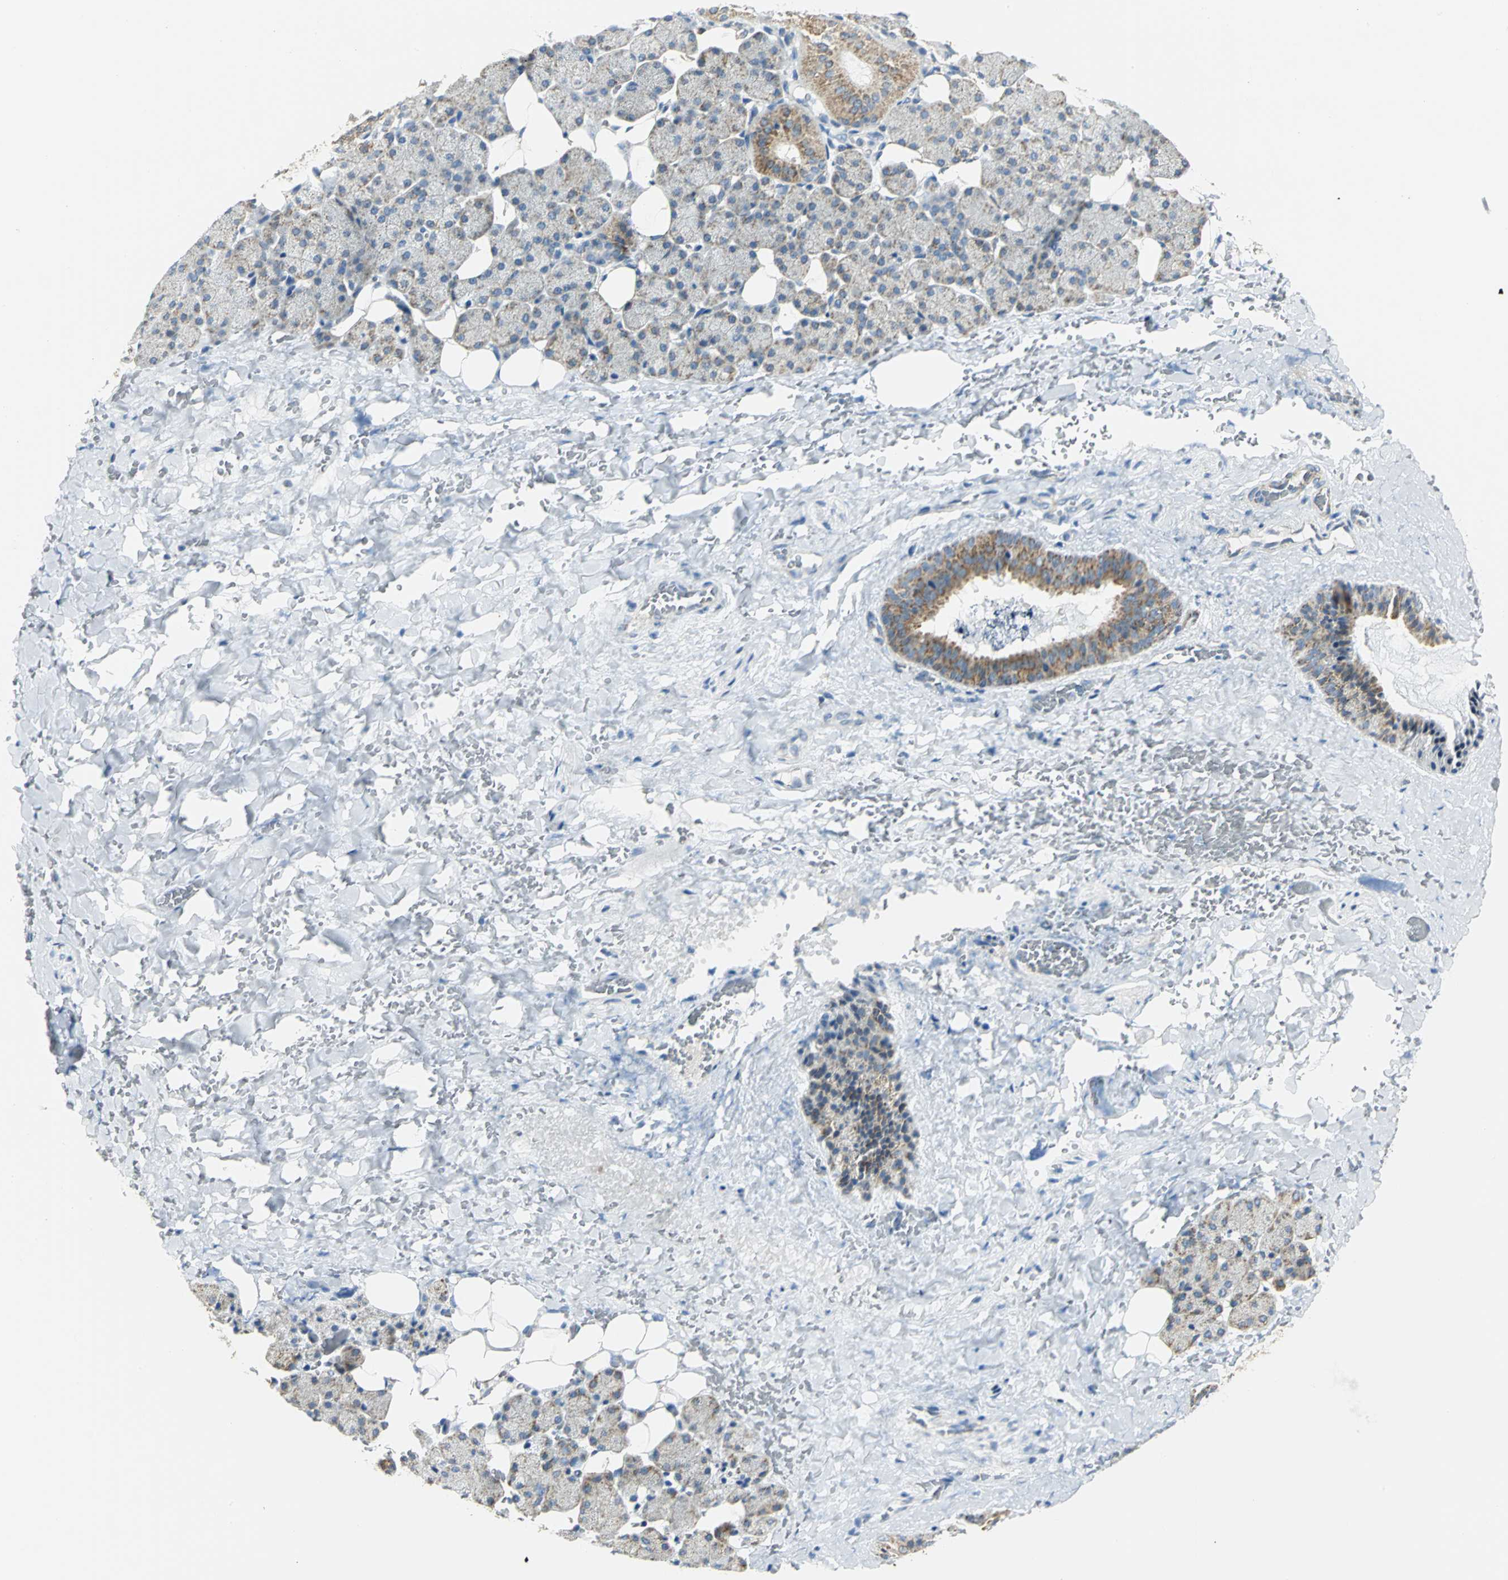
{"staining": {"intensity": "moderate", "quantity": "25%-75%", "location": "cytoplasmic/membranous"}, "tissue": "salivary gland", "cell_type": "Glandular cells", "image_type": "normal", "snomed": [{"axis": "morphology", "description": "Normal tissue, NOS"}, {"axis": "topography", "description": "Lymph node"}, {"axis": "topography", "description": "Salivary gland"}], "caption": "Normal salivary gland displays moderate cytoplasmic/membranous positivity in approximately 25%-75% of glandular cells.", "gene": "NTRK1", "patient": {"sex": "male", "age": 8}}